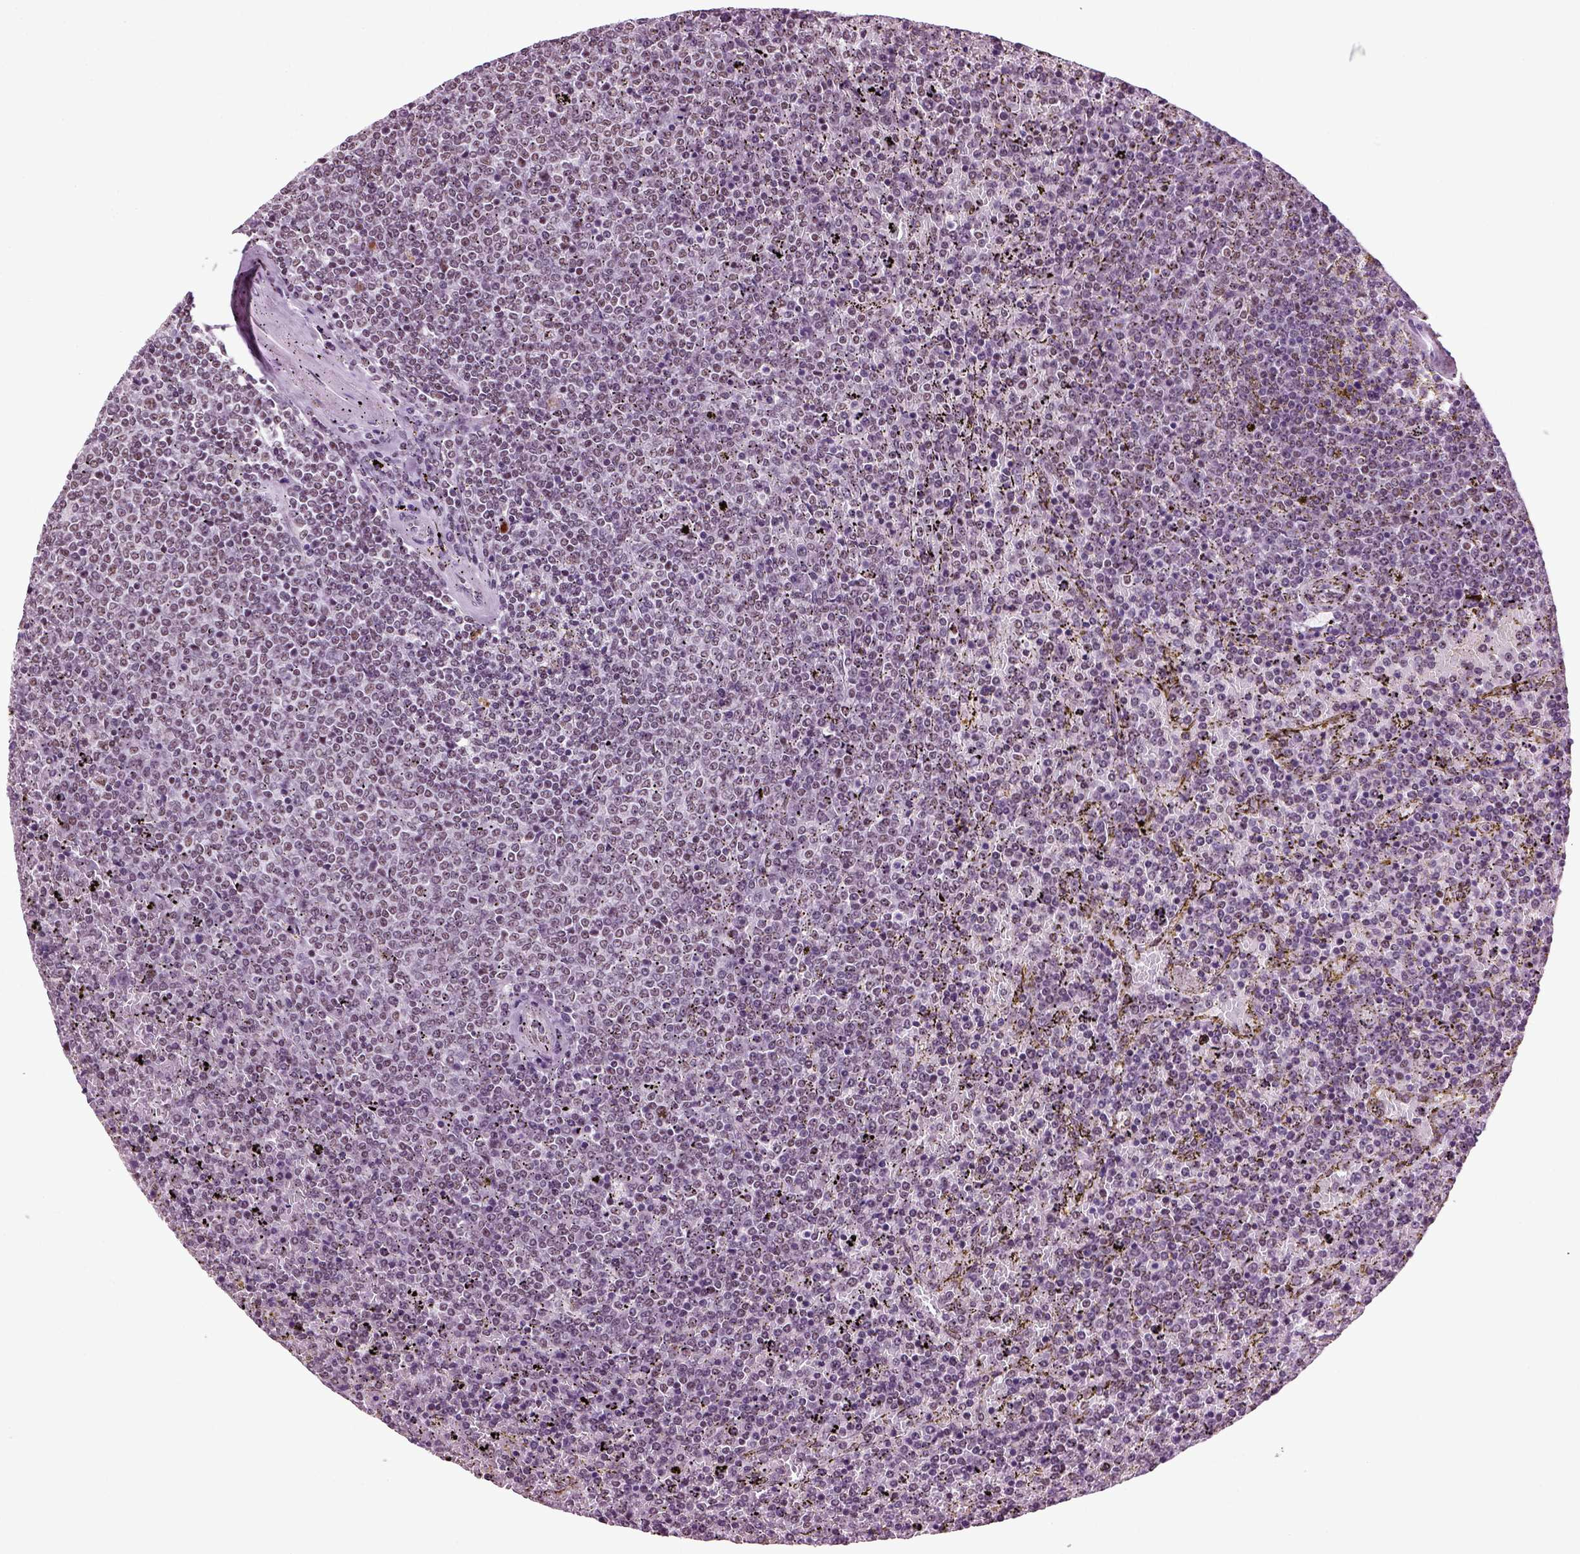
{"staining": {"intensity": "negative", "quantity": "none", "location": "none"}, "tissue": "lymphoma", "cell_type": "Tumor cells", "image_type": "cancer", "snomed": [{"axis": "morphology", "description": "Malignant lymphoma, non-Hodgkin's type, Low grade"}, {"axis": "topography", "description": "Spleen"}], "caption": "An immunohistochemistry (IHC) micrograph of lymphoma is shown. There is no staining in tumor cells of lymphoma. (Stains: DAB immunohistochemistry with hematoxylin counter stain, Microscopy: brightfield microscopy at high magnification).", "gene": "RCOR3", "patient": {"sex": "female", "age": 77}}